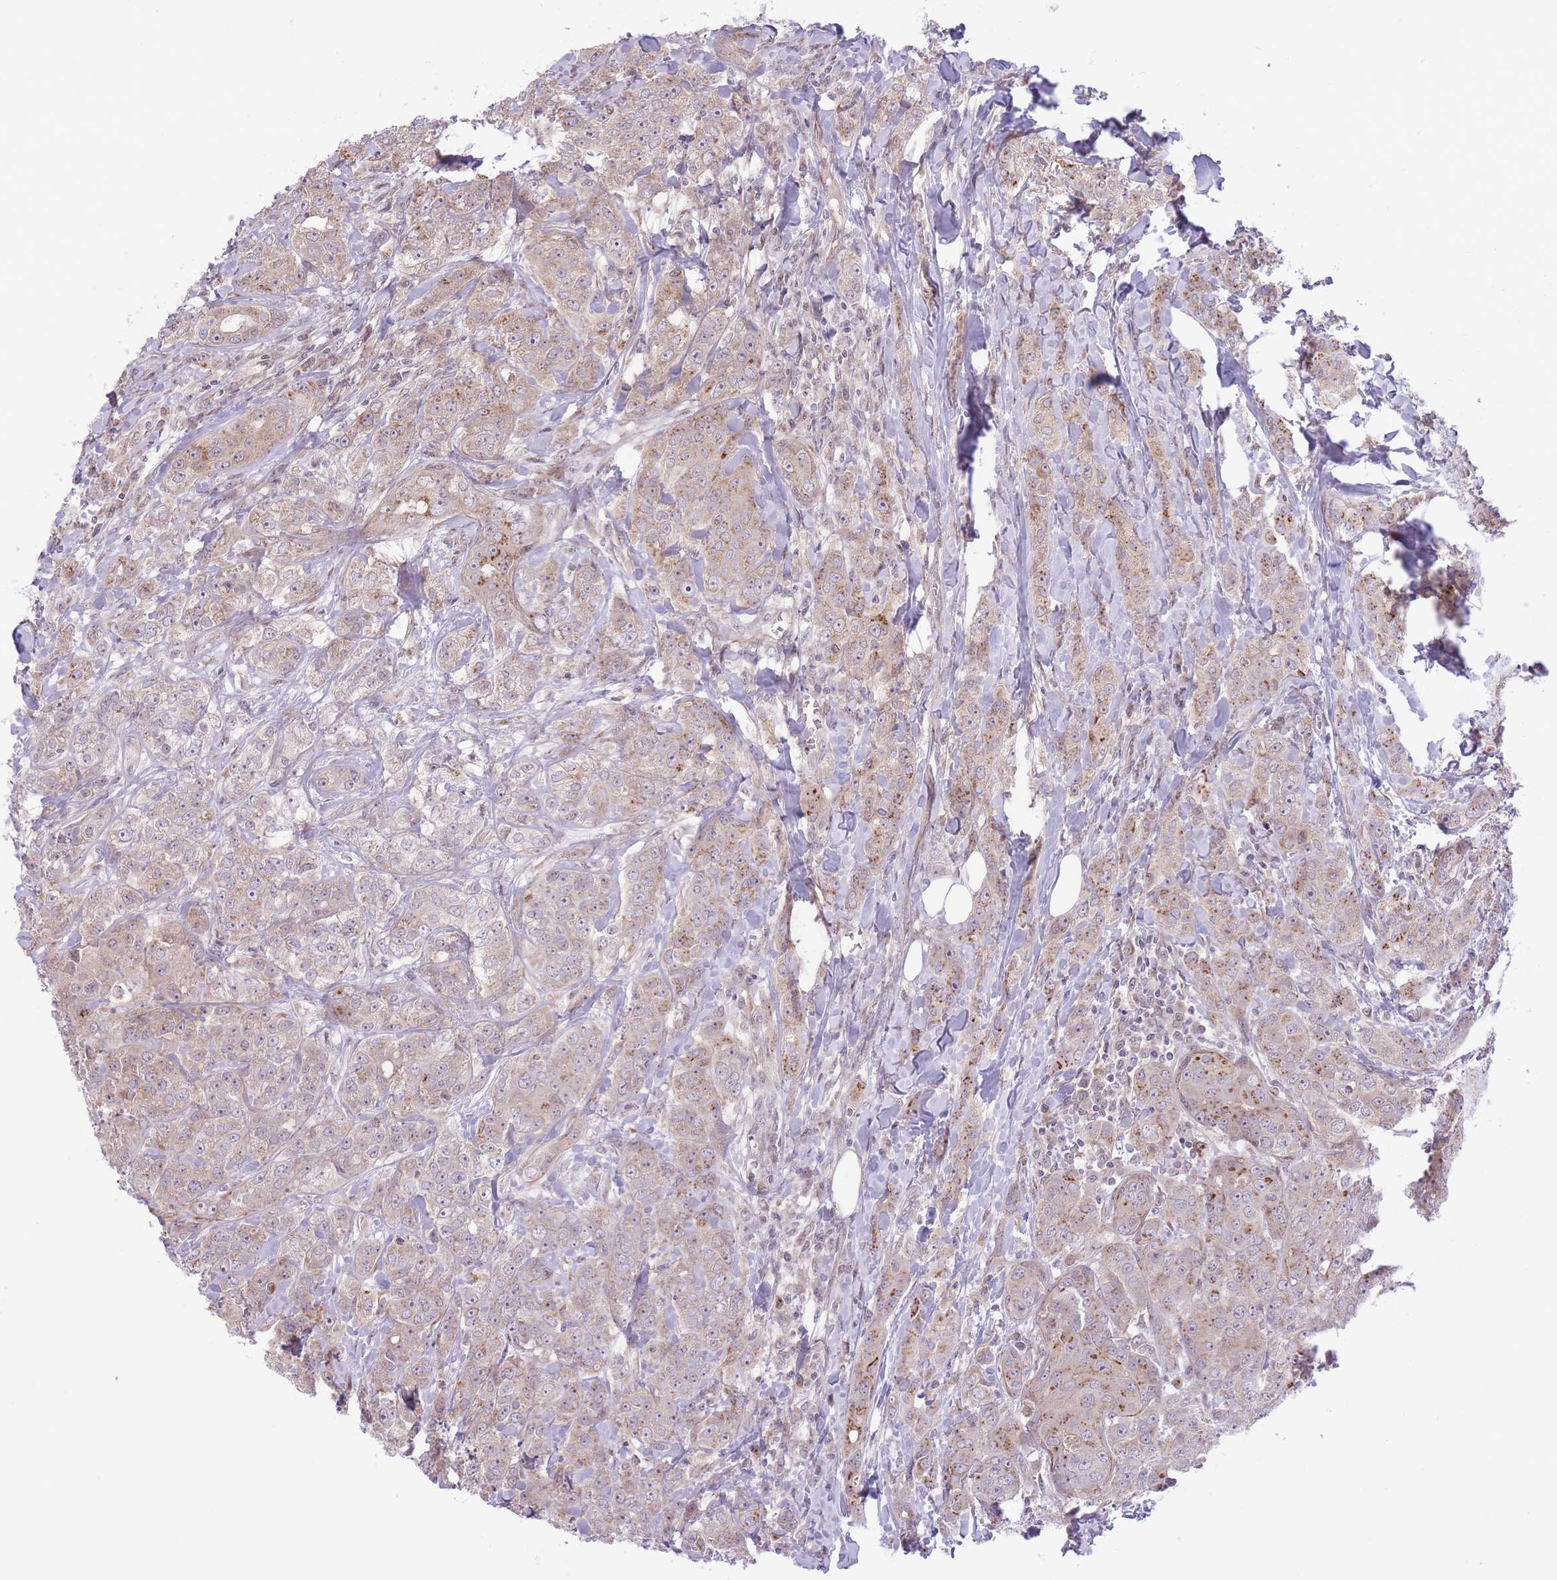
{"staining": {"intensity": "moderate", "quantity": "25%-75%", "location": "cytoplasmic/membranous"}, "tissue": "breast cancer", "cell_type": "Tumor cells", "image_type": "cancer", "snomed": [{"axis": "morphology", "description": "Duct carcinoma"}, {"axis": "topography", "description": "Breast"}], "caption": "Tumor cells exhibit medium levels of moderate cytoplasmic/membranous positivity in approximately 25%-75% of cells in invasive ductal carcinoma (breast).", "gene": "ZBED5", "patient": {"sex": "female", "age": 43}}